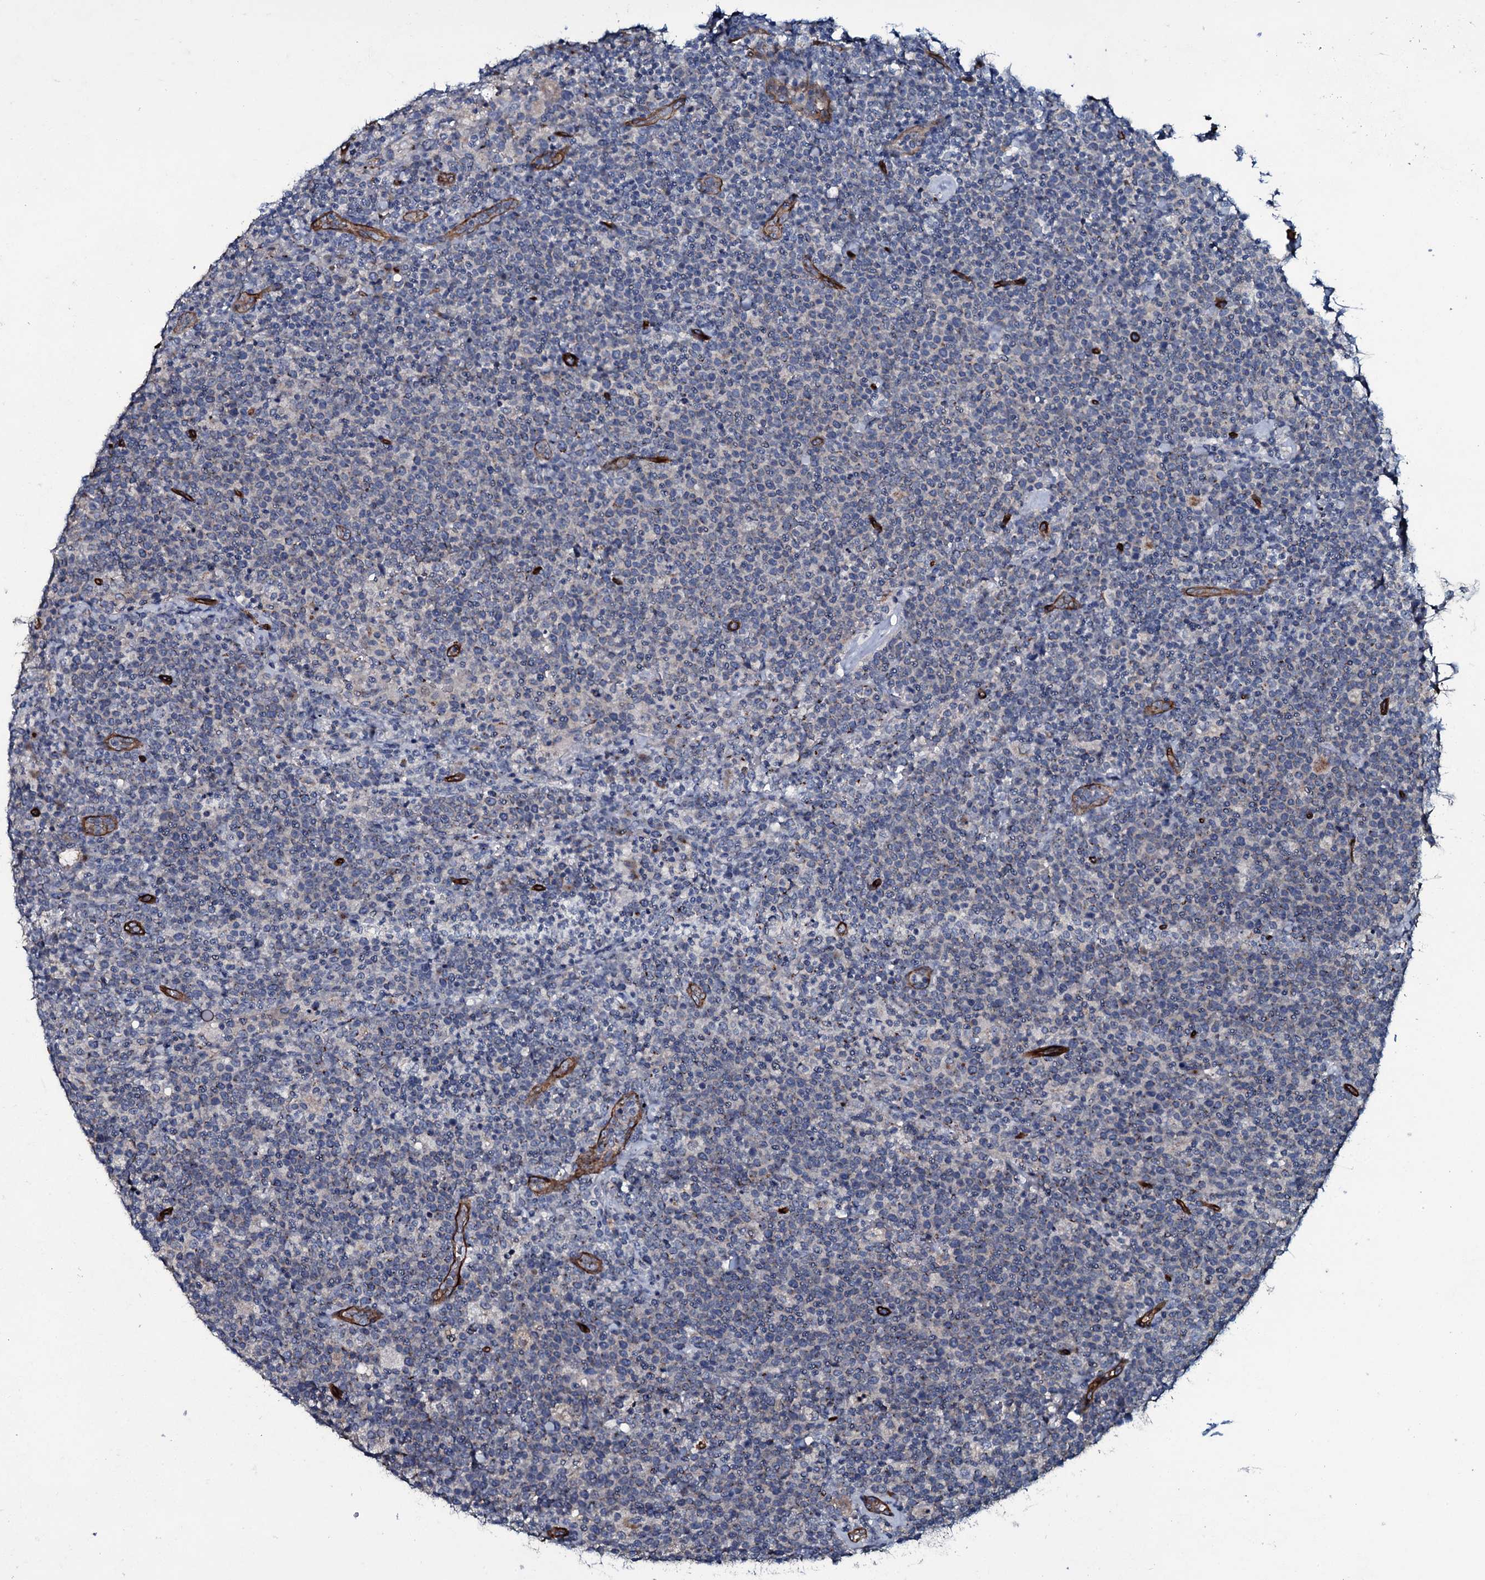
{"staining": {"intensity": "negative", "quantity": "none", "location": "none"}, "tissue": "lymphoma", "cell_type": "Tumor cells", "image_type": "cancer", "snomed": [{"axis": "morphology", "description": "Malignant lymphoma, non-Hodgkin's type, High grade"}, {"axis": "topography", "description": "Lymph node"}], "caption": "Immunohistochemistry (IHC) histopathology image of lymphoma stained for a protein (brown), which exhibits no staining in tumor cells.", "gene": "CLEC14A", "patient": {"sex": "male", "age": 61}}